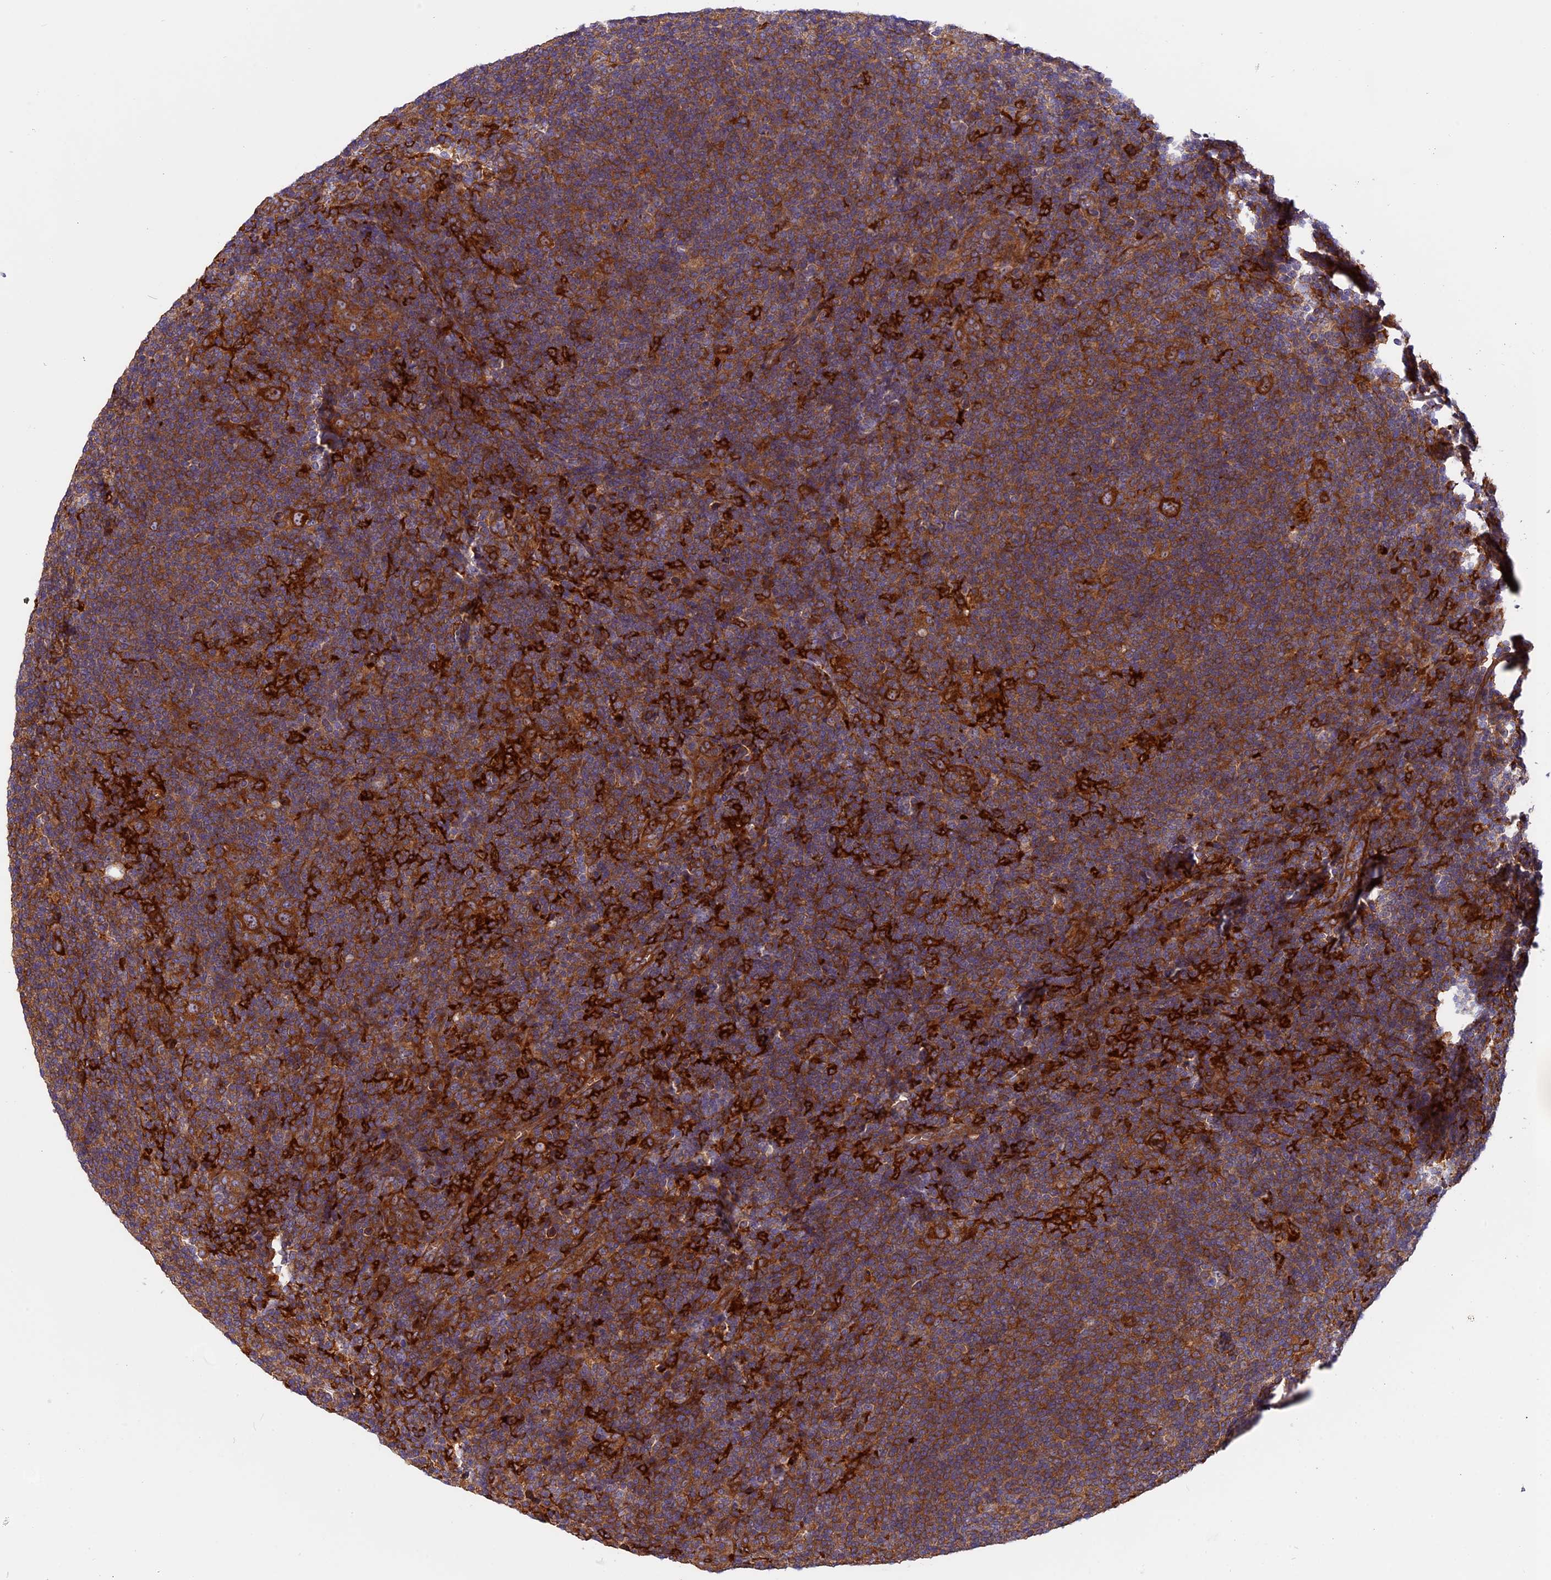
{"staining": {"intensity": "strong", "quantity": ">75%", "location": "cytoplasmic/membranous,nuclear"}, "tissue": "lymphoma", "cell_type": "Tumor cells", "image_type": "cancer", "snomed": [{"axis": "morphology", "description": "Hodgkin's disease, NOS"}, {"axis": "topography", "description": "Lymph node"}], "caption": "High-magnification brightfield microscopy of Hodgkin's disease stained with DAB (brown) and counterstained with hematoxylin (blue). tumor cells exhibit strong cytoplasmic/membranous and nuclear expression is appreciated in approximately>75% of cells.", "gene": "EHBP1L1", "patient": {"sex": "female", "age": 57}}